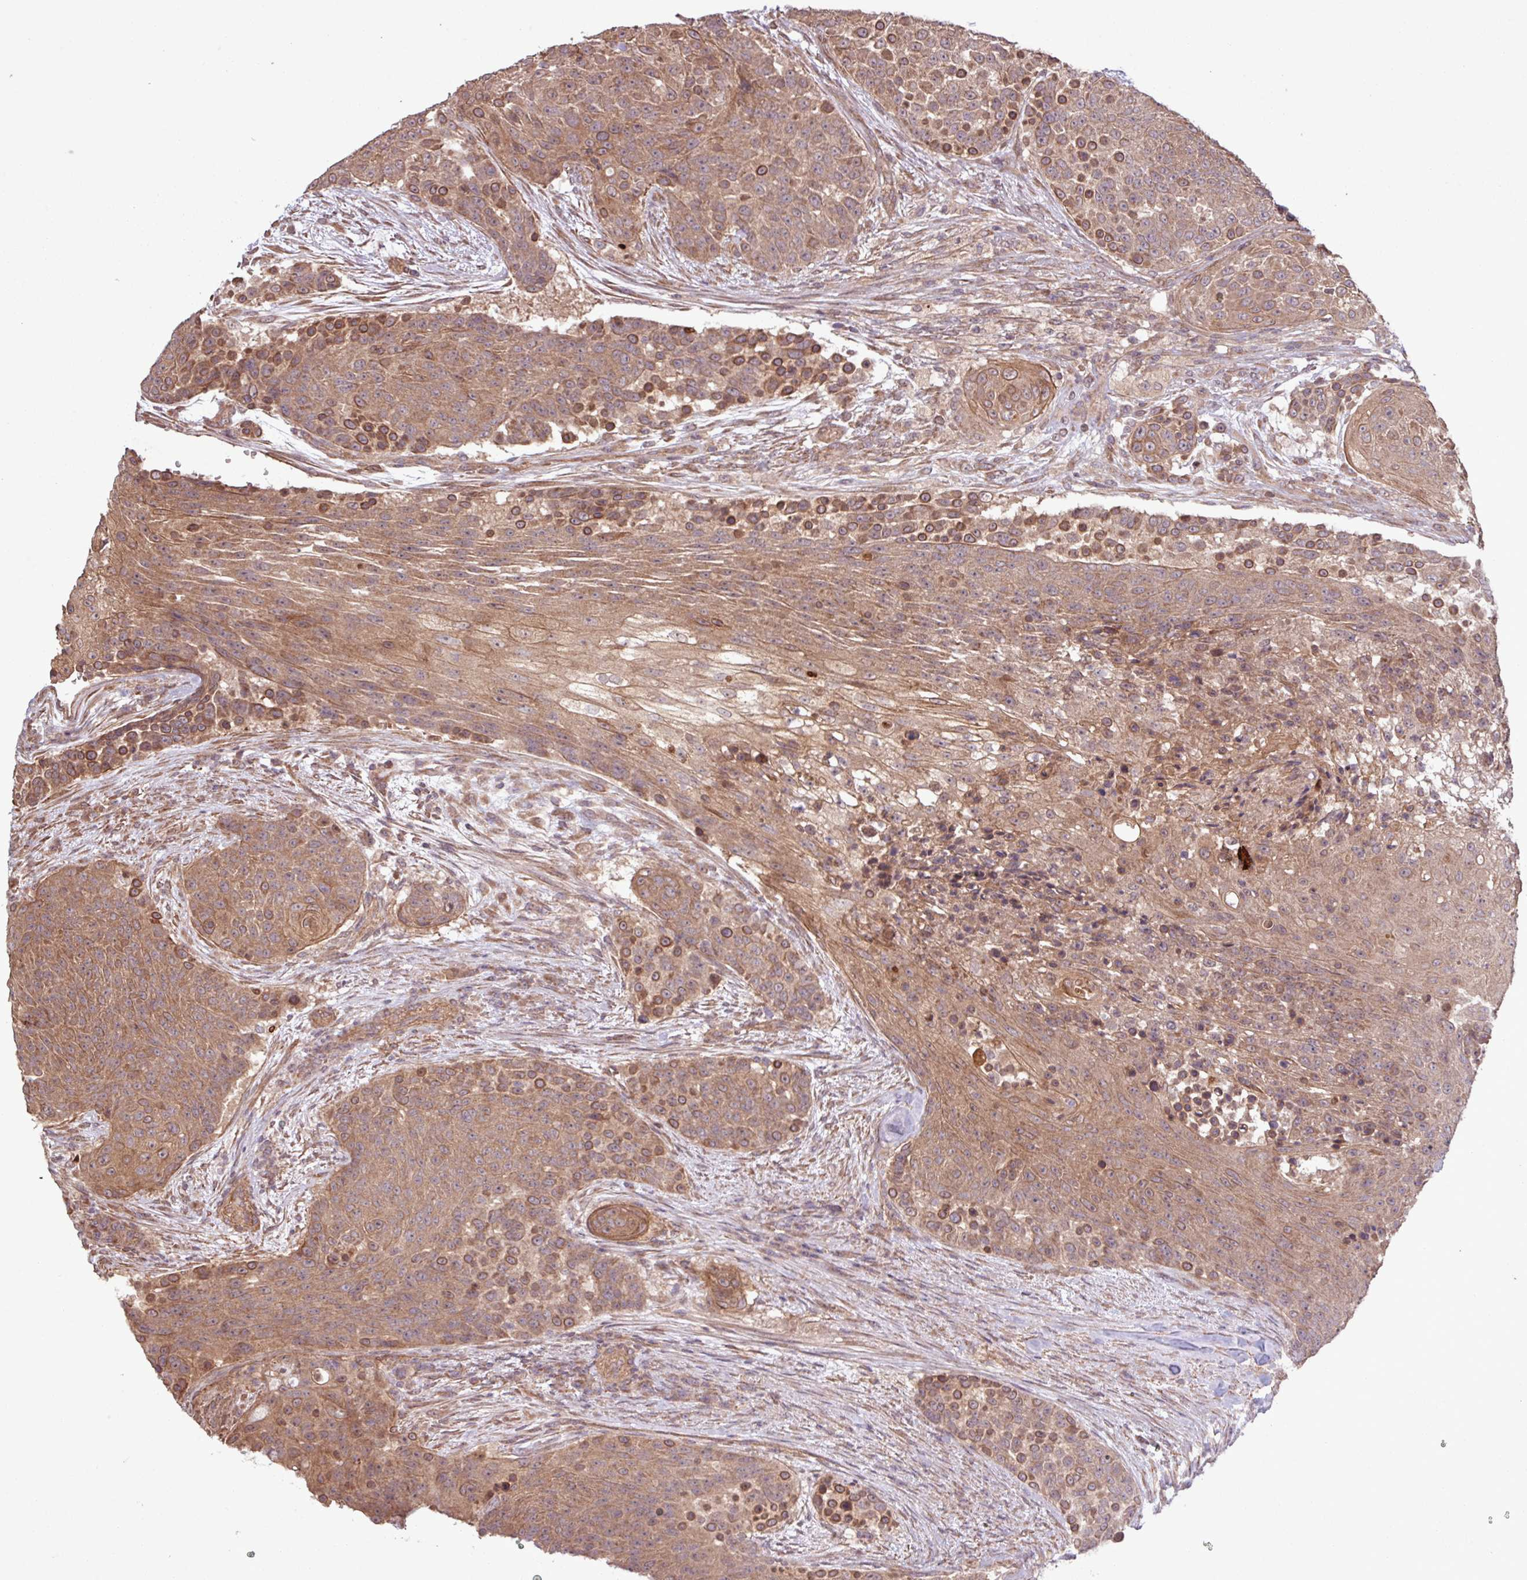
{"staining": {"intensity": "moderate", "quantity": ">75%", "location": "cytoplasmic/membranous"}, "tissue": "urothelial cancer", "cell_type": "Tumor cells", "image_type": "cancer", "snomed": [{"axis": "morphology", "description": "Urothelial carcinoma, High grade"}, {"axis": "topography", "description": "Urinary bladder"}], "caption": "Immunohistochemistry (IHC) micrograph of high-grade urothelial carcinoma stained for a protein (brown), which displays medium levels of moderate cytoplasmic/membranous staining in approximately >75% of tumor cells.", "gene": "TRABD2A", "patient": {"sex": "female", "age": 63}}